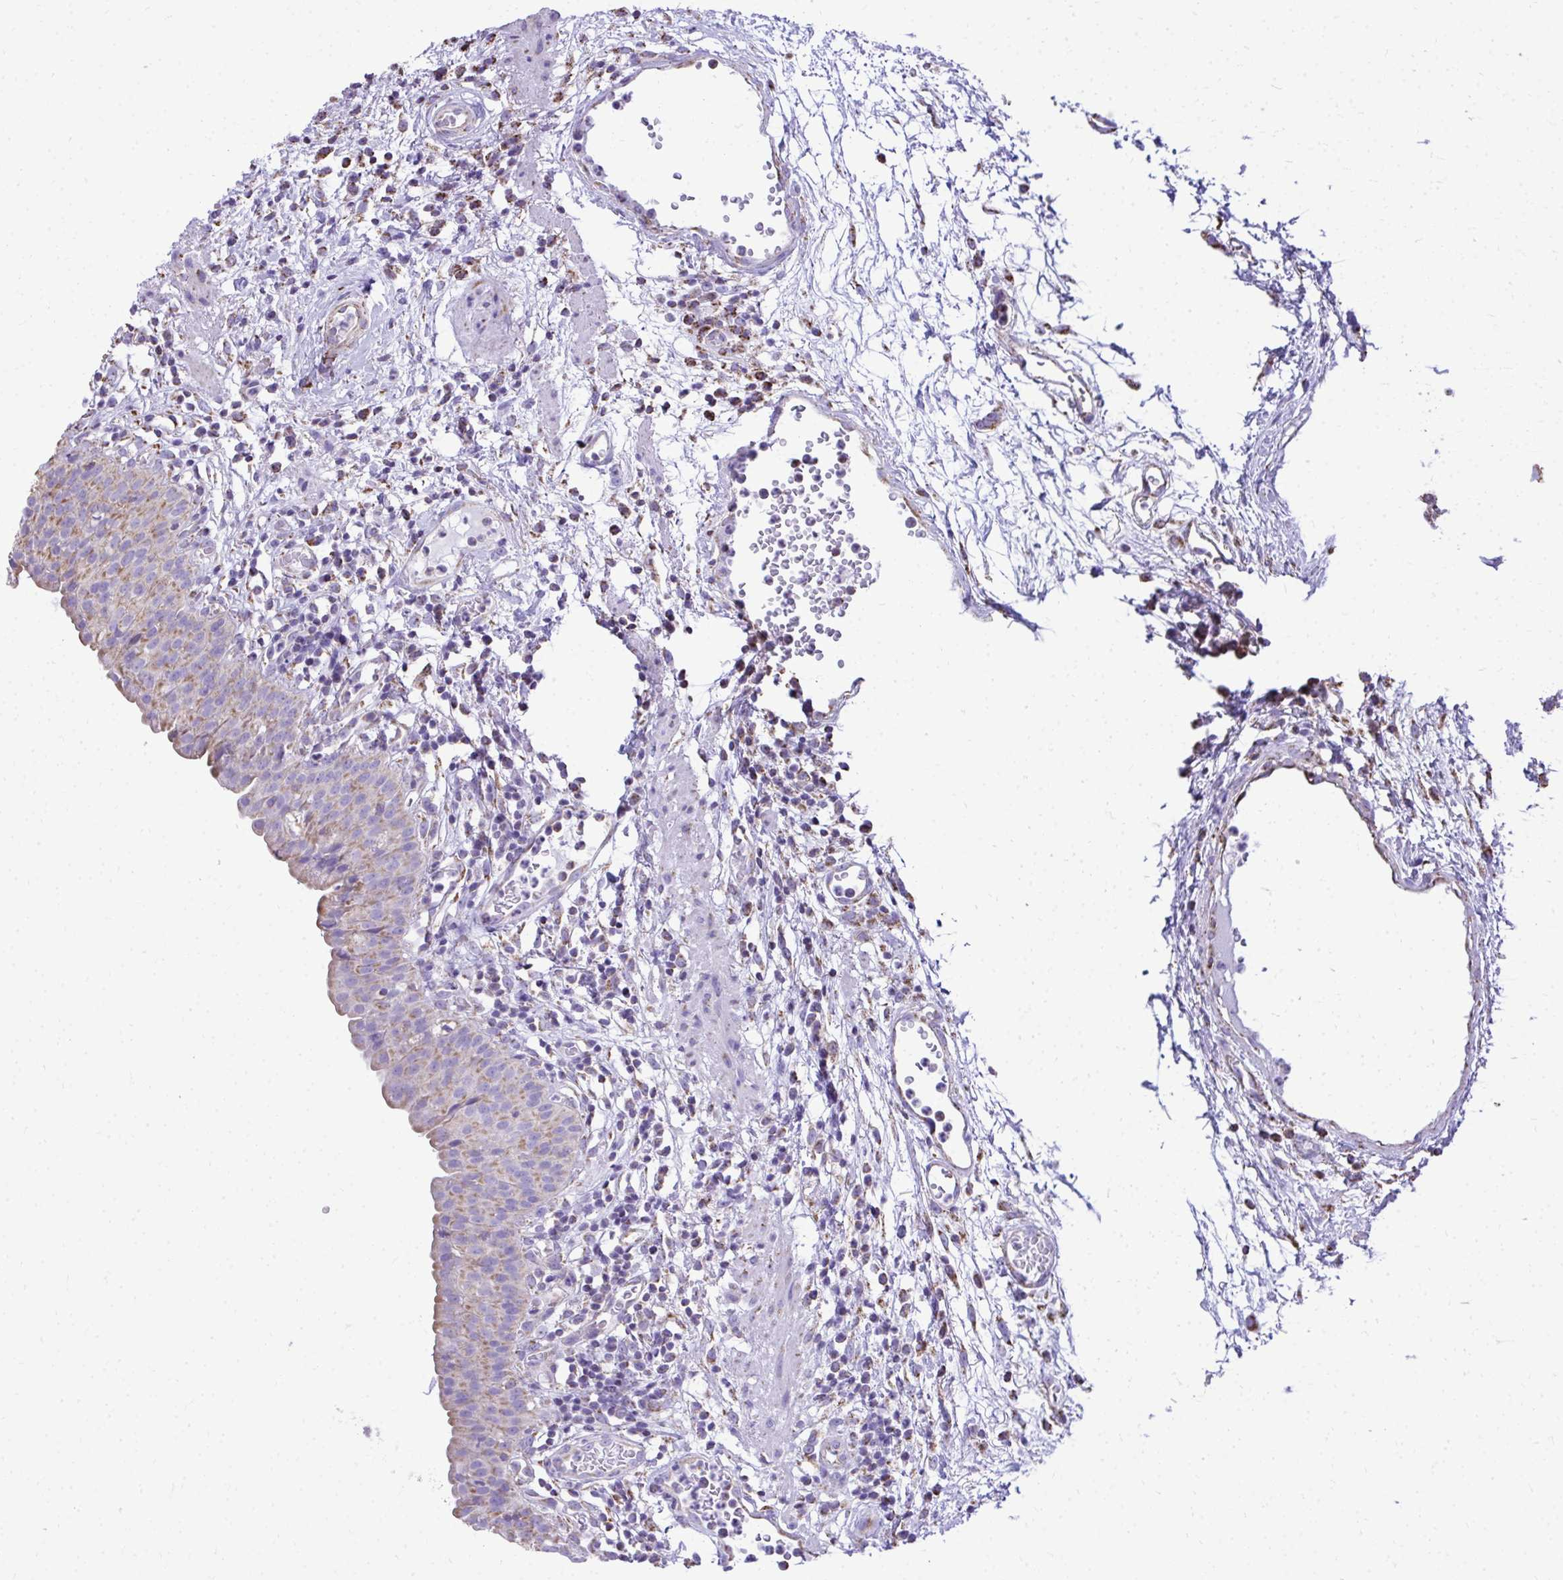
{"staining": {"intensity": "moderate", "quantity": "25%-75%", "location": "cytoplasmic/membranous"}, "tissue": "urinary bladder", "cell_type": "Urothelial cells", "image_type": "normal", "snomed": [{"axis": "morphology", "description": "Normal tissue, NOS"}, {"axis": "morphology", "description": "Inflammation, NOS"}, {"axis": "topography", "description": "Urinary bladder"}], "caption": "Moderate cytoplasmic/membranous positivity for a protein is present in about 25%-75% of urothelial cells of unremarkable urinary bladder using immunohistochemistry (IHC).", "gene": "MPZL2", "patient": {"sex": "male", "age": 57}}